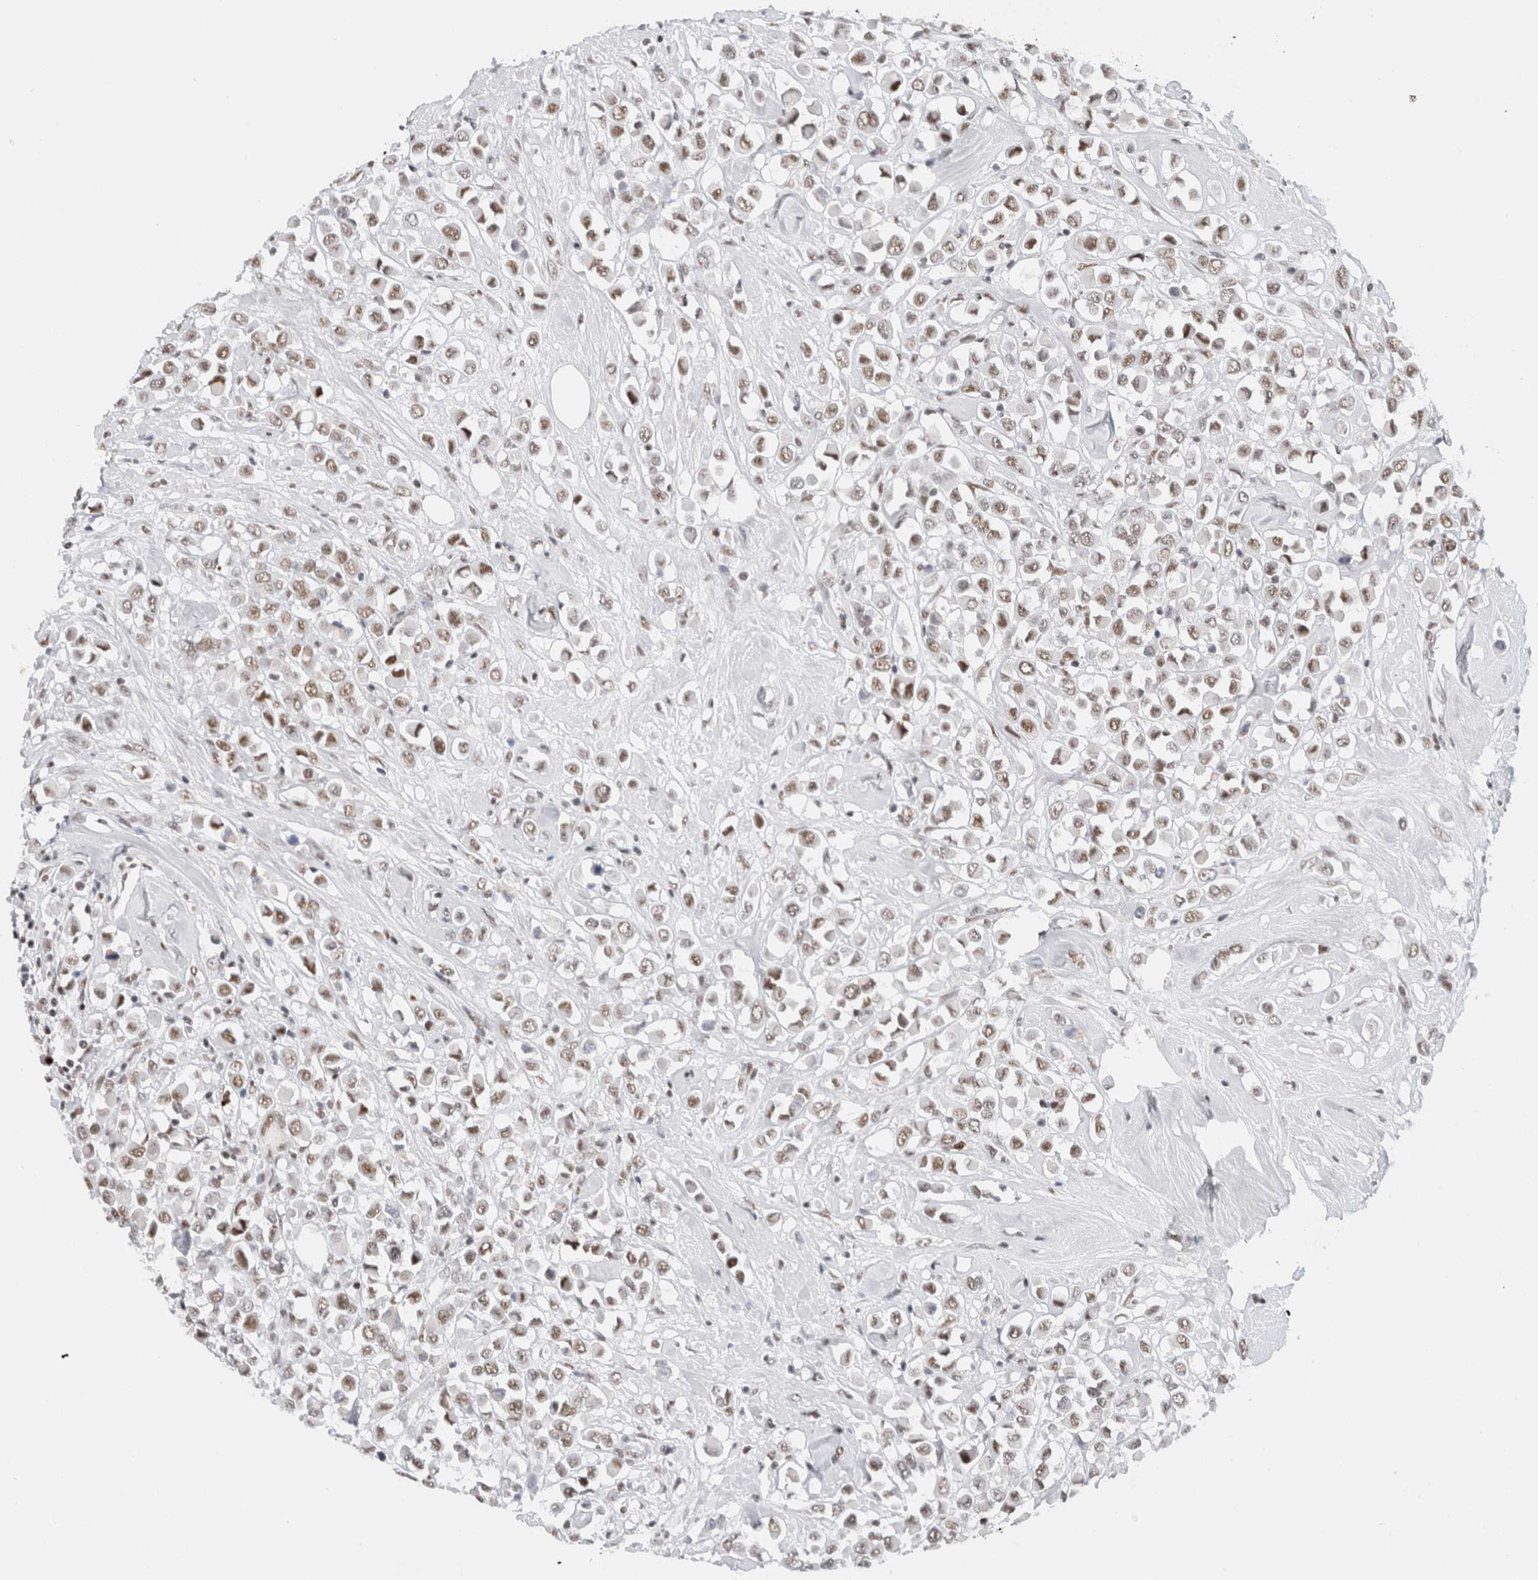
{"staining": {"intensity": "moderate", "quantity": ">75%", "location": "nuclear"}, "tissue": "breast cancer", "cell_type": "Tumor cells", "image_type": "cancer", "snomed": [{"axis": "morphology", "description": "Duct carcinoma"}, {"axis": "topography", "description": "Breast"}], "caption": "Brown immunohistochemical staining in breast infiltrating ductal carcinoma displays moderate nuclear staining in approximately >75% of tumor cells.", "gene": "COPS7A", "patient": {"sex": "female", "age": 61}}